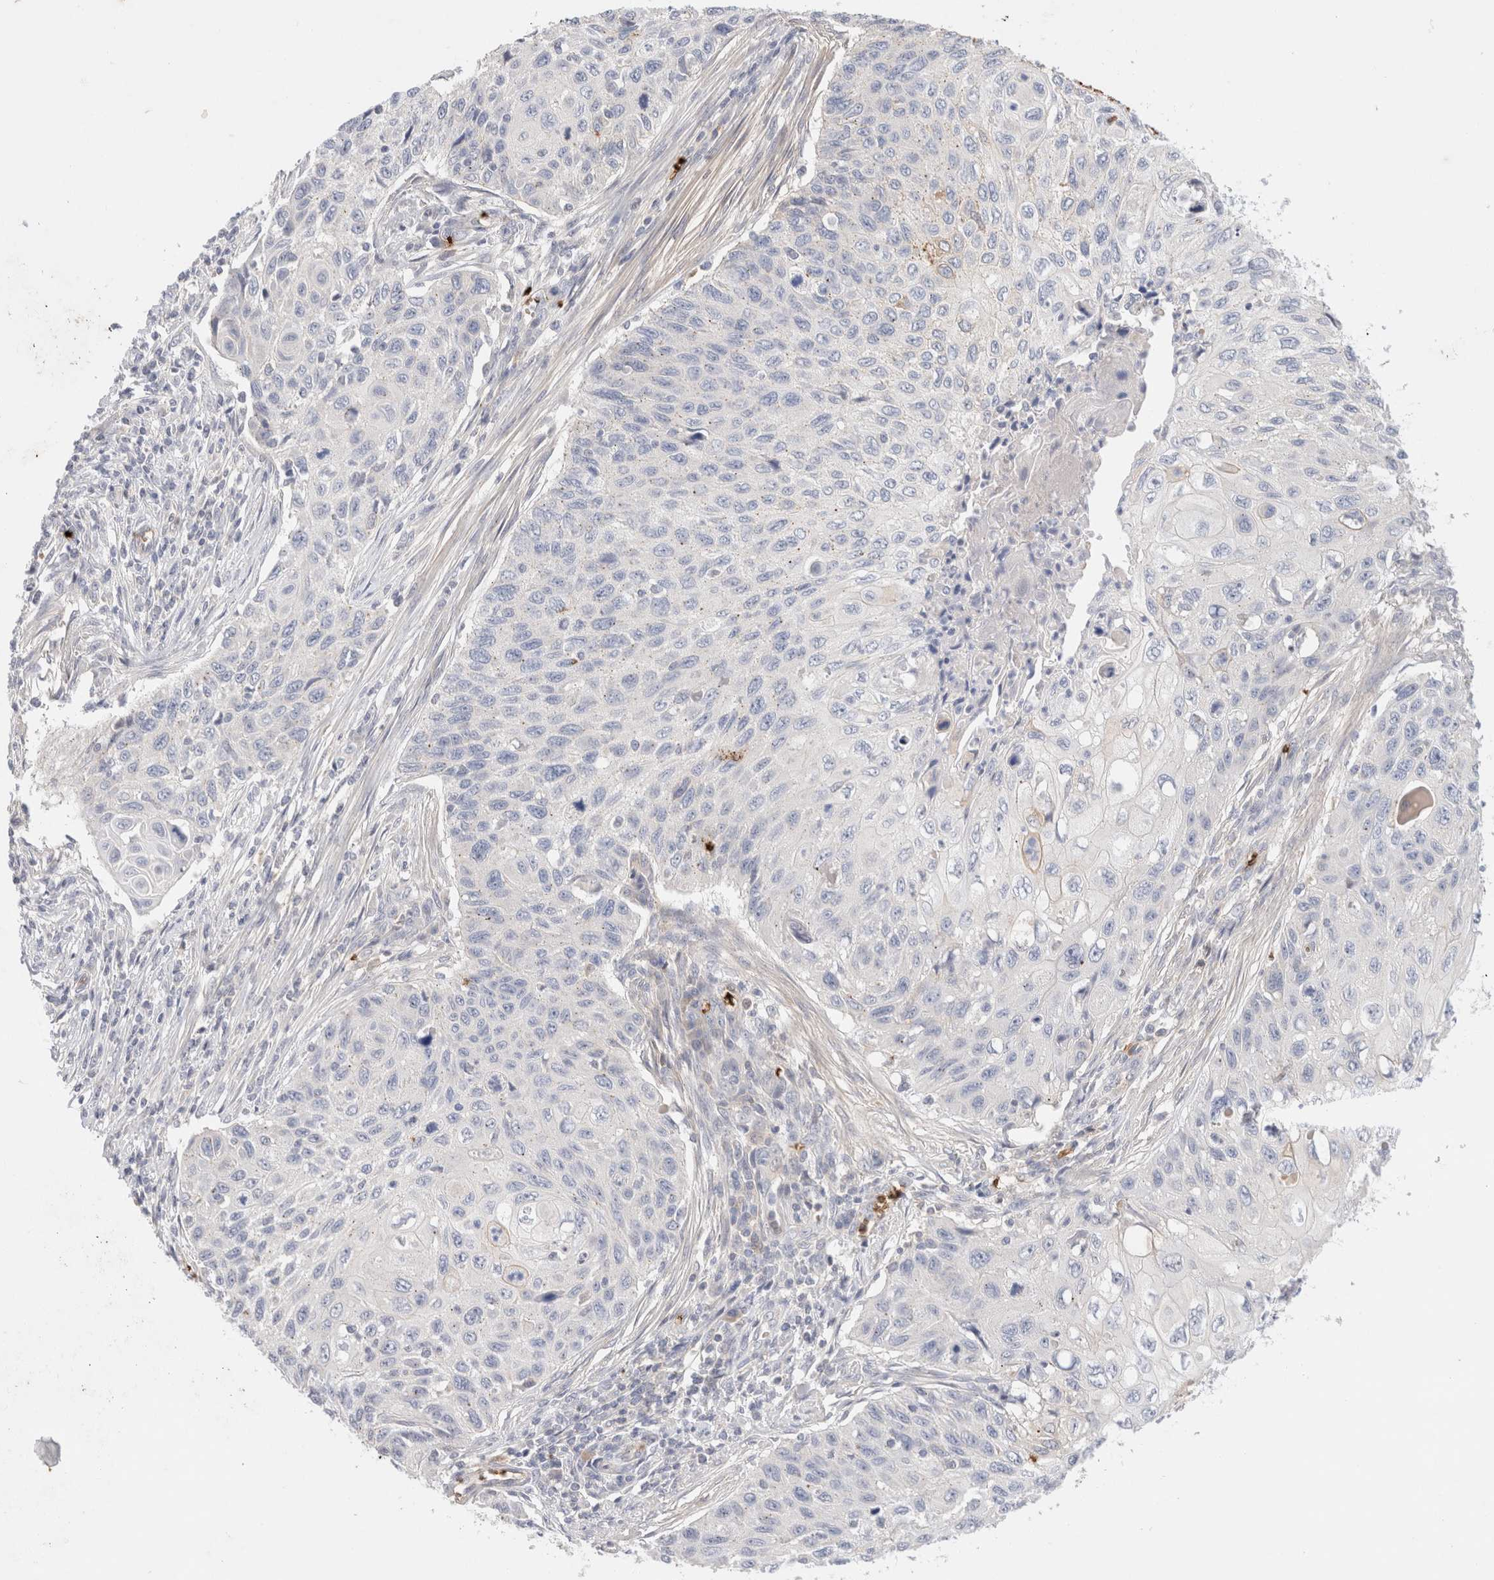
{"staining": {"intensity": "negative", "quantity": "none", "location": "none"}, "tissue": "cervical cancer", "cell_type": "Tumor cells", "image_type": "cancer", "snomed": [{"axis": "morphology", "description": "Squamous cell carcinoma, NOS"}, {"axis": "topography", "description": "Cervix"}], "caption": "High power microscopy image of an immunohistochemistry micrograph of squamous cell carcinoma (cervical), revealing no significant positivity in tumor cells.", "gene": "MST1", "patient": {"sex": "female", "age": 70}}